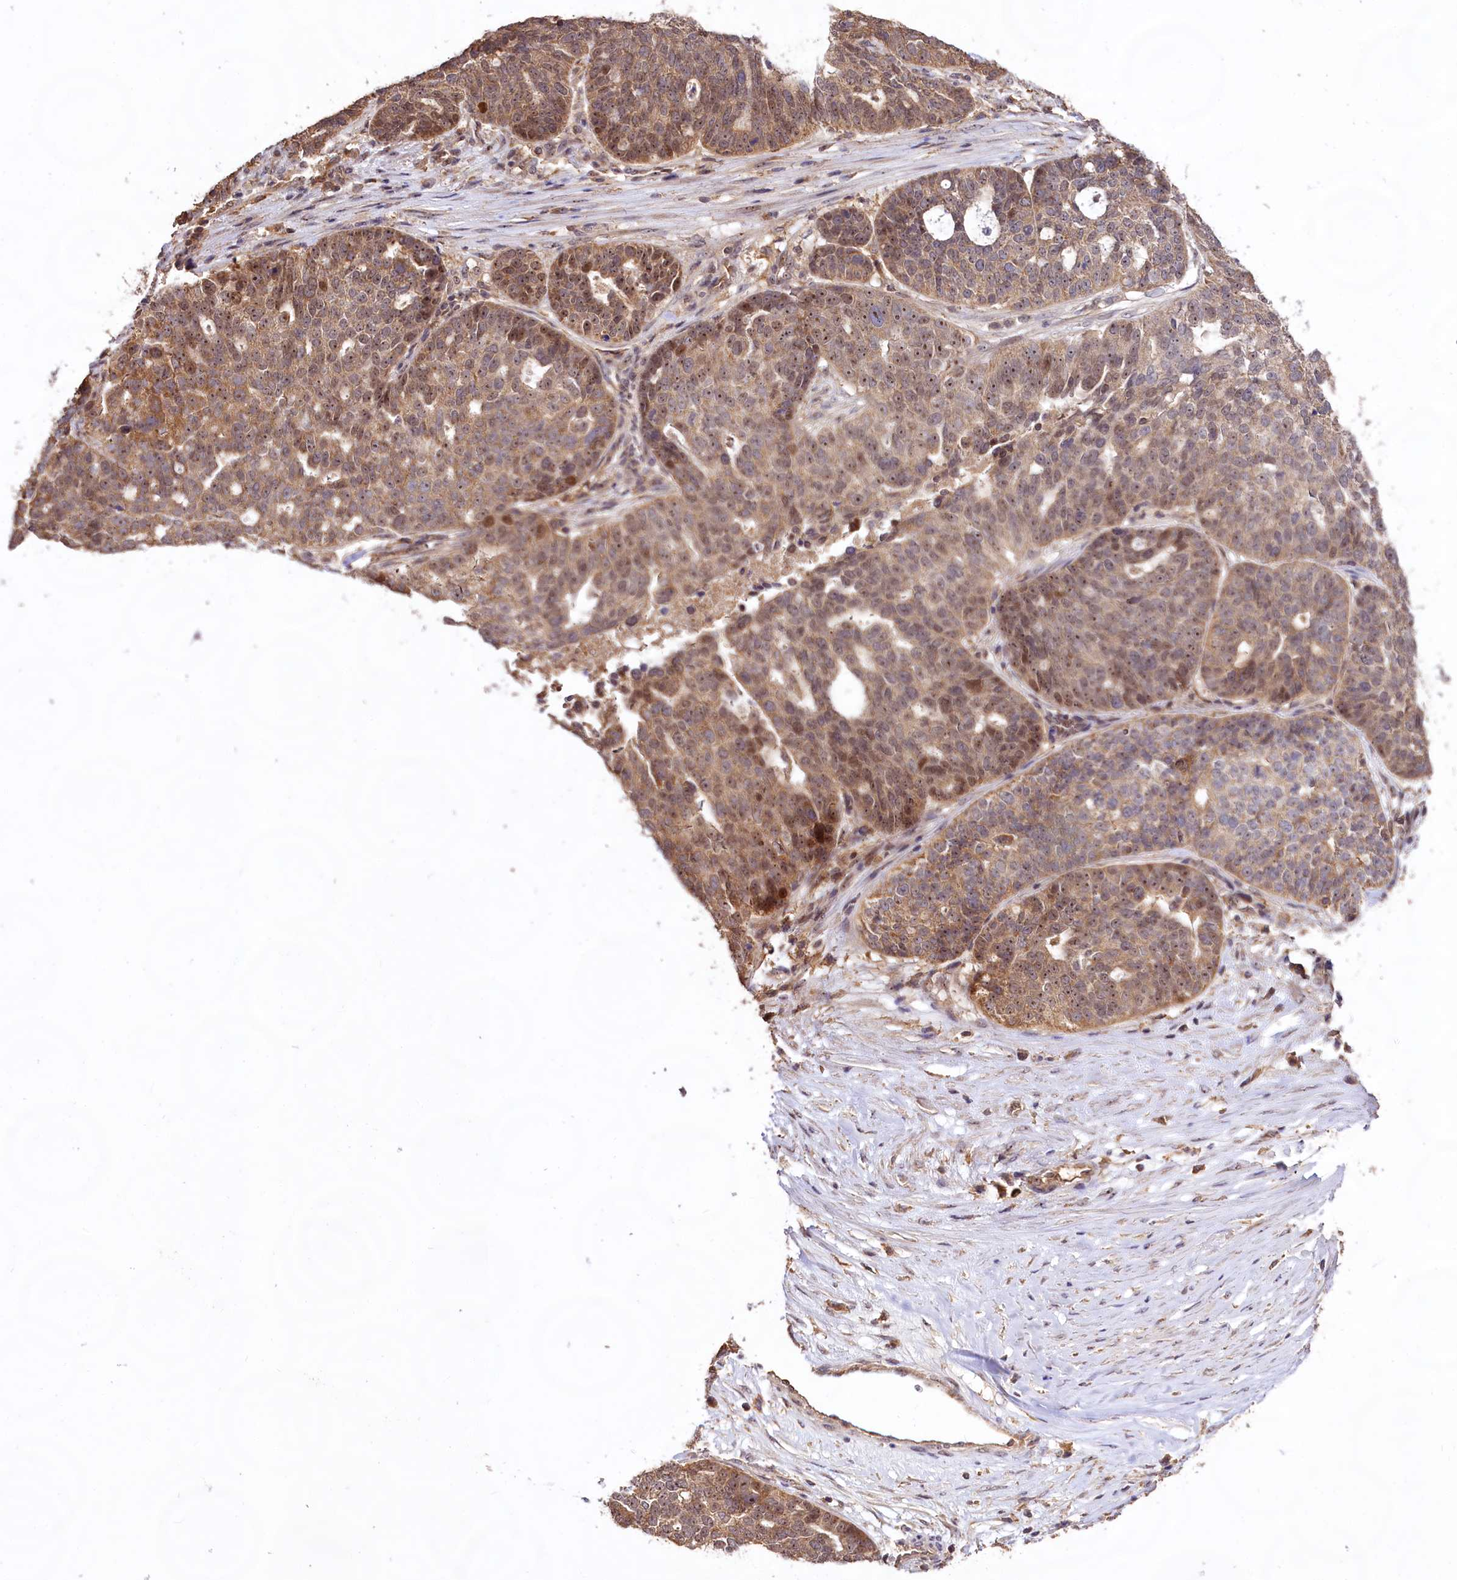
{"staining": {"intensity": "moderate", "quantity": ">75%", "location": "nuclear"}, "tissue": "ovarian cancer", "cell_type": "Tumor cells", "image_type": "cancer", "snomed": [{"axis": "morphology", "description": "Cystadenocarcinoma, serous, NOS"}, {"axis": "topography", "description": "Ovary"}], "caption": "Approximately >75% of tumor cells in human serous cystadenocarcinoma (ovarian) display moderate nuclear protein expression as visualized by brown immunohistochemical staining.", "gene": "RRP8", "patient": {"sex": "female", "age": 59}}